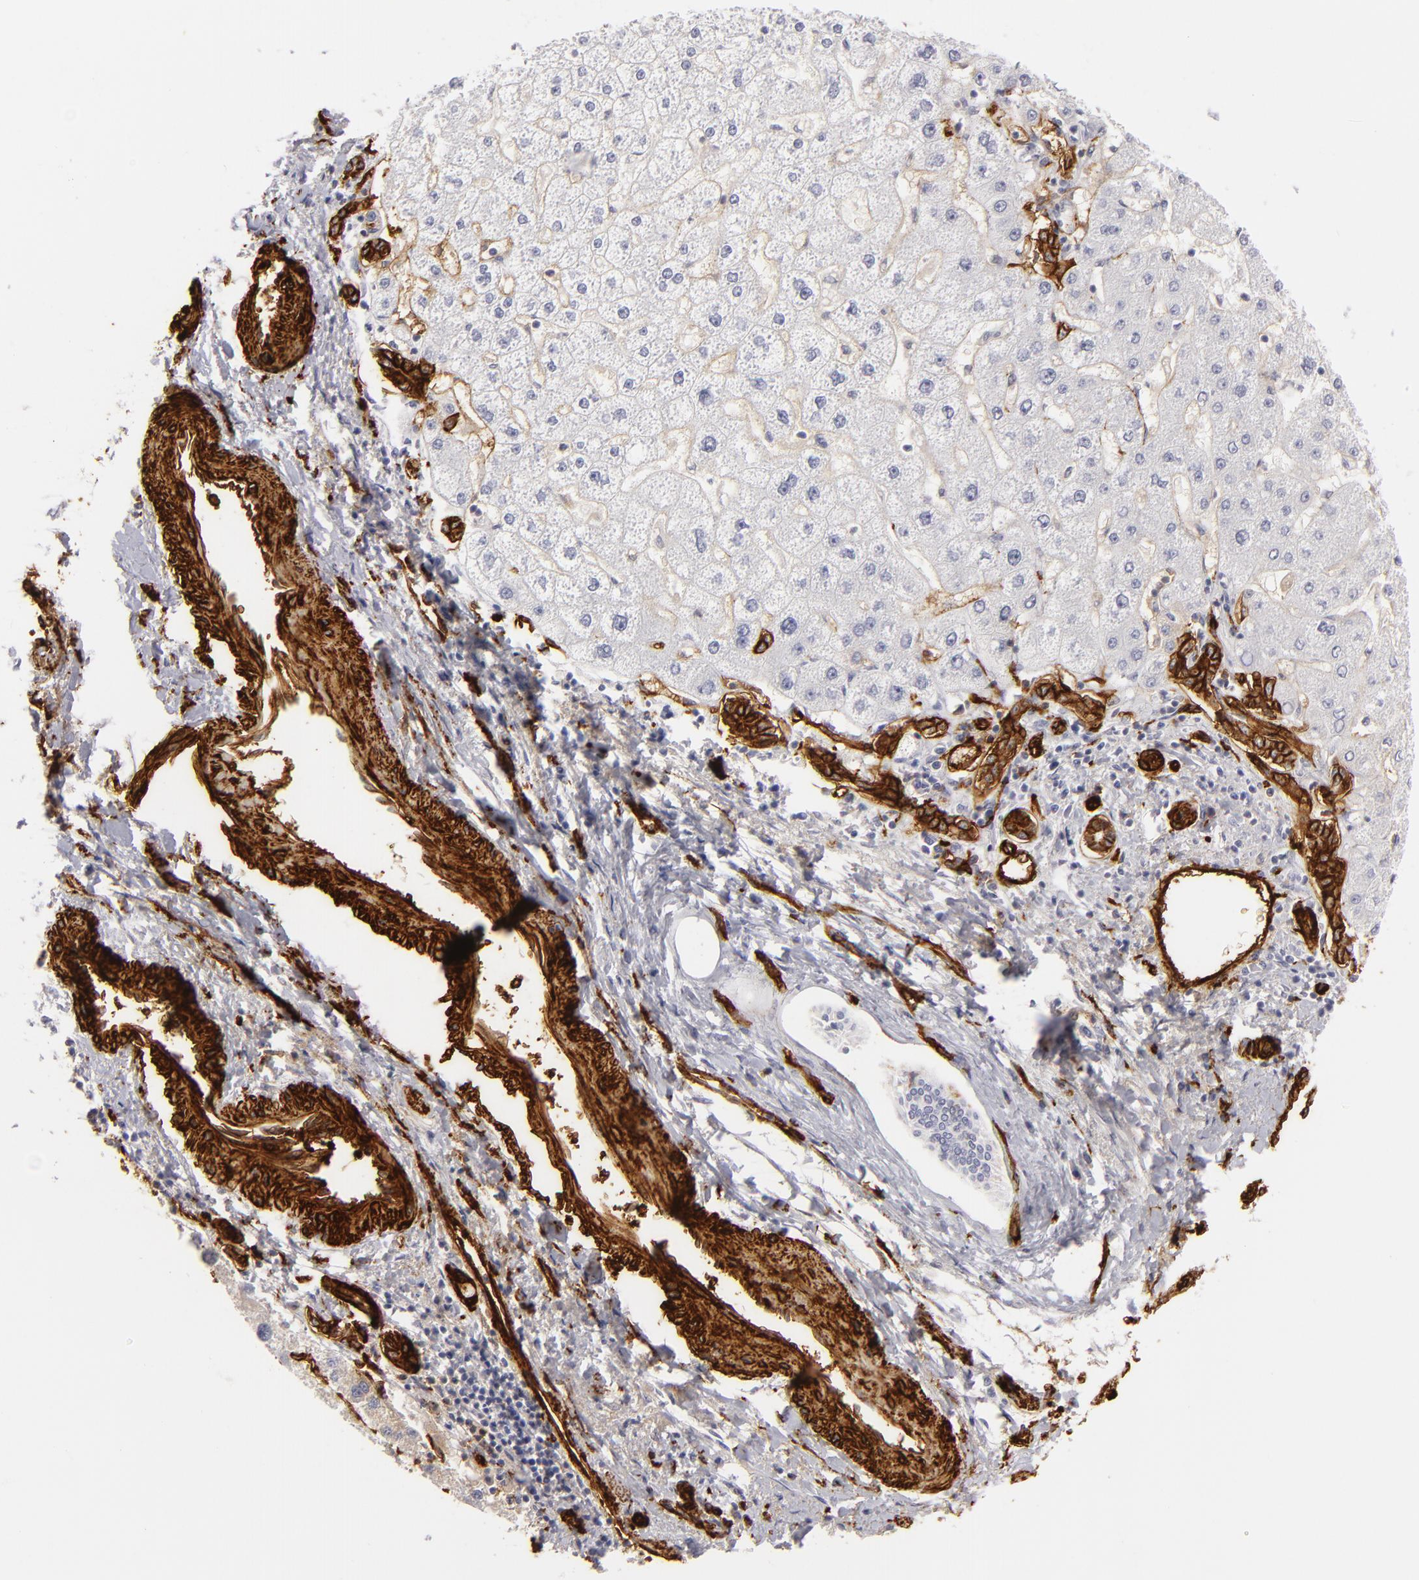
{"staining": {"intensity": "moderate", "quantity": "25%-75%", "location": "cytoplasmic/membranous"}, "tissue": "liver cancer", "cell_type": "Tumor cells", "image_type": "cancer", "snomed": [{"axis": "morphology", "description": "Carcinoma, Hepatocellular, NOS"}, {"axis": "topography", "description": "Liver"}], "caption": "Hepatocellular carcinoma (liver) was stained to show a protein in brown. There is medium levels of moderate cytoplasmic/membranous staining in about 25%-75% of tumor cells. The staining was performed using DAB, with brown indicating positive protein expression. Nuclei are stained blue with hematoxylin.", "gene": "MCAM", "patient": {"sex": "female", "age": 85}}